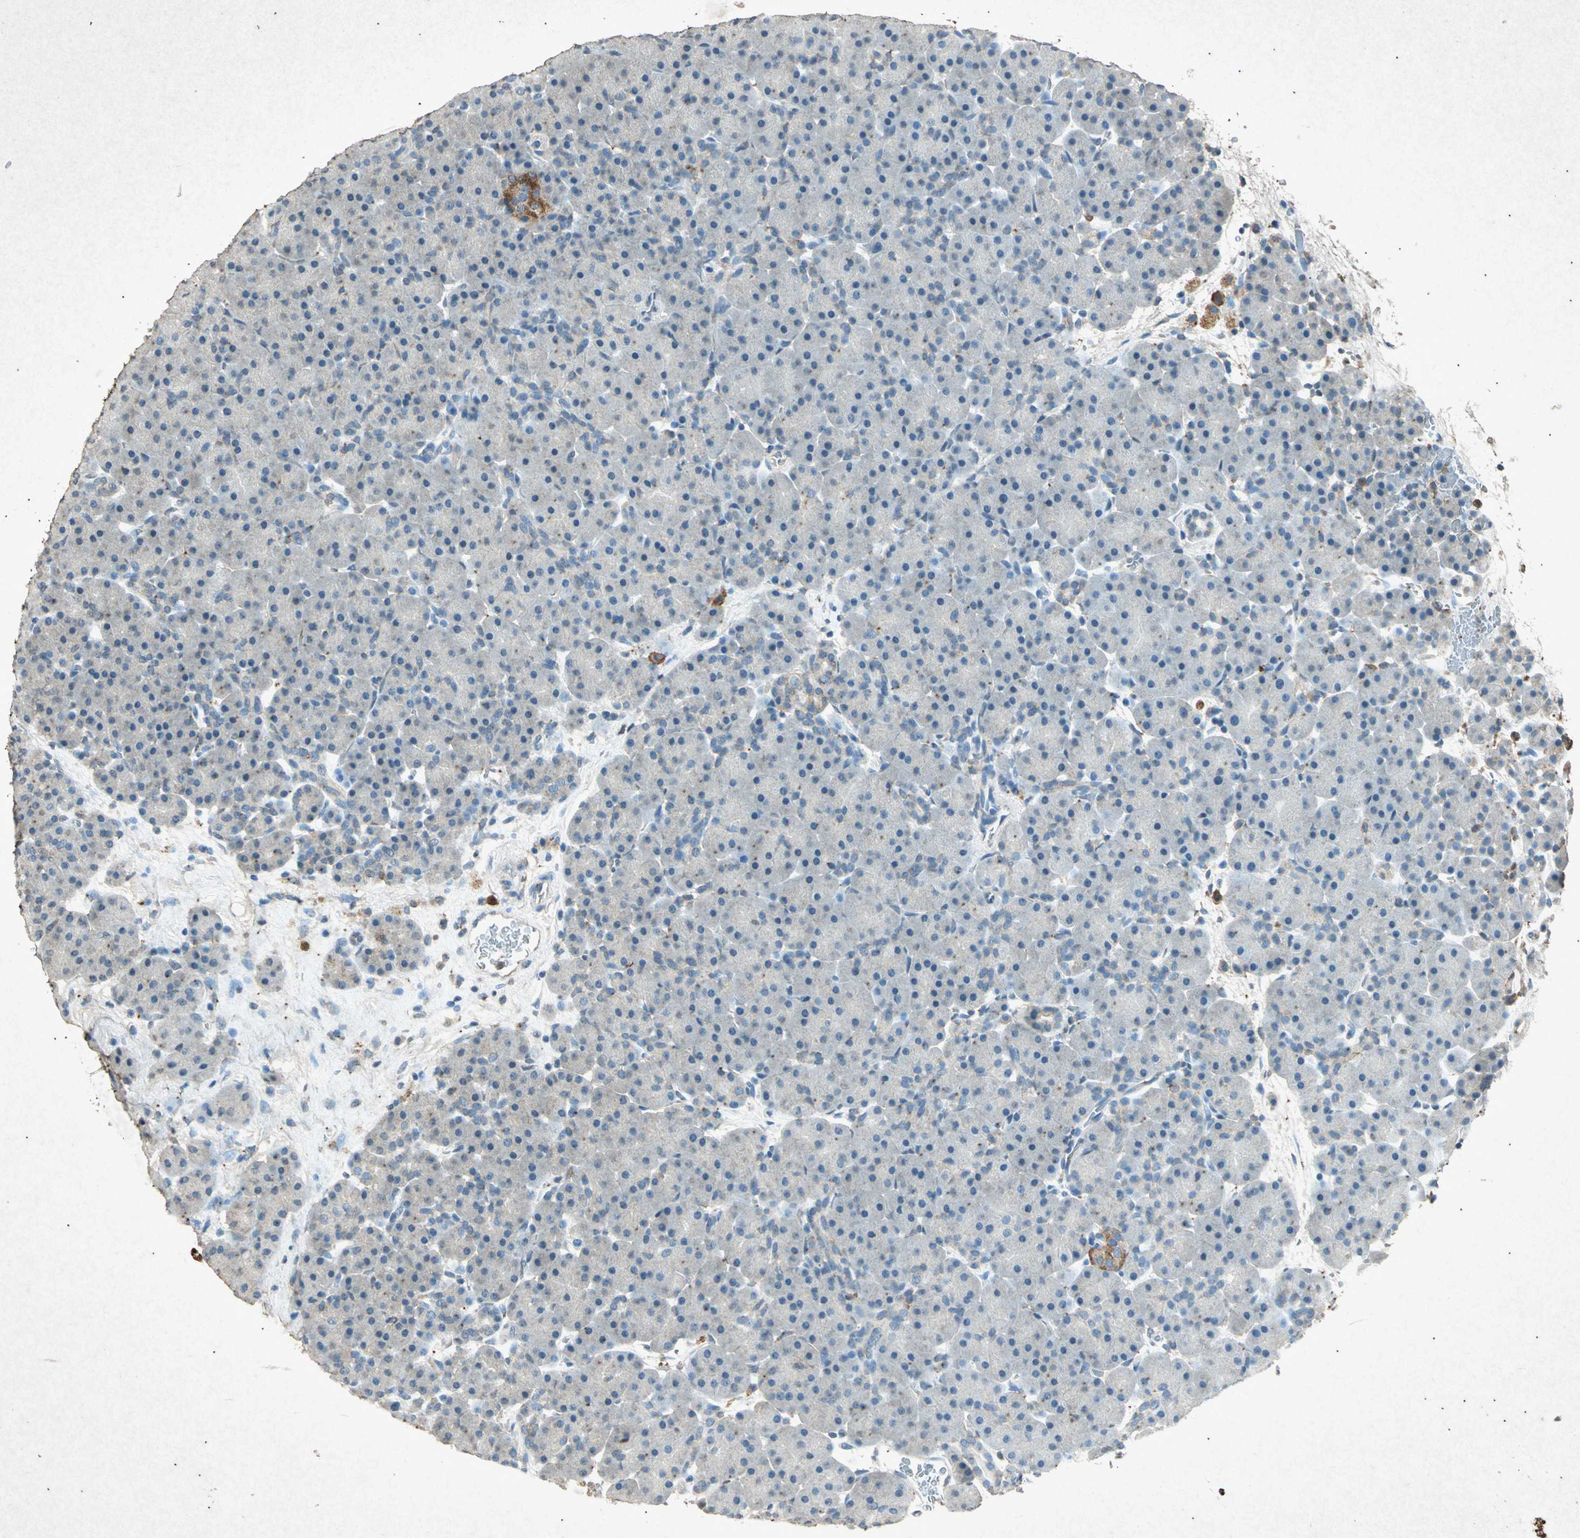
{"staining": {"intensity": "negative", "quantity": "none", "location": "none"}, "tissue": "pancreas", "cell_type": "Exocrine glandular cells", "image_type": "normal", "snomed": [{"axis": "morphology", "description": "Normal tissue, NOS"}, {"axis": "topography", "description": "Pancreas"}], "caption": "Benign pancreas was stained to show a protein in brown. There is no significant staining in exocrine glandular cells. (Stains: DAB (3,3'-diaminobenzidine) immunohistochemistry with hematoxylin counter stain, Microscopy: brightfield microscopy at high magnification).", "gene": "PSEN1", "patient": {"sex": "male", "age": 66}}